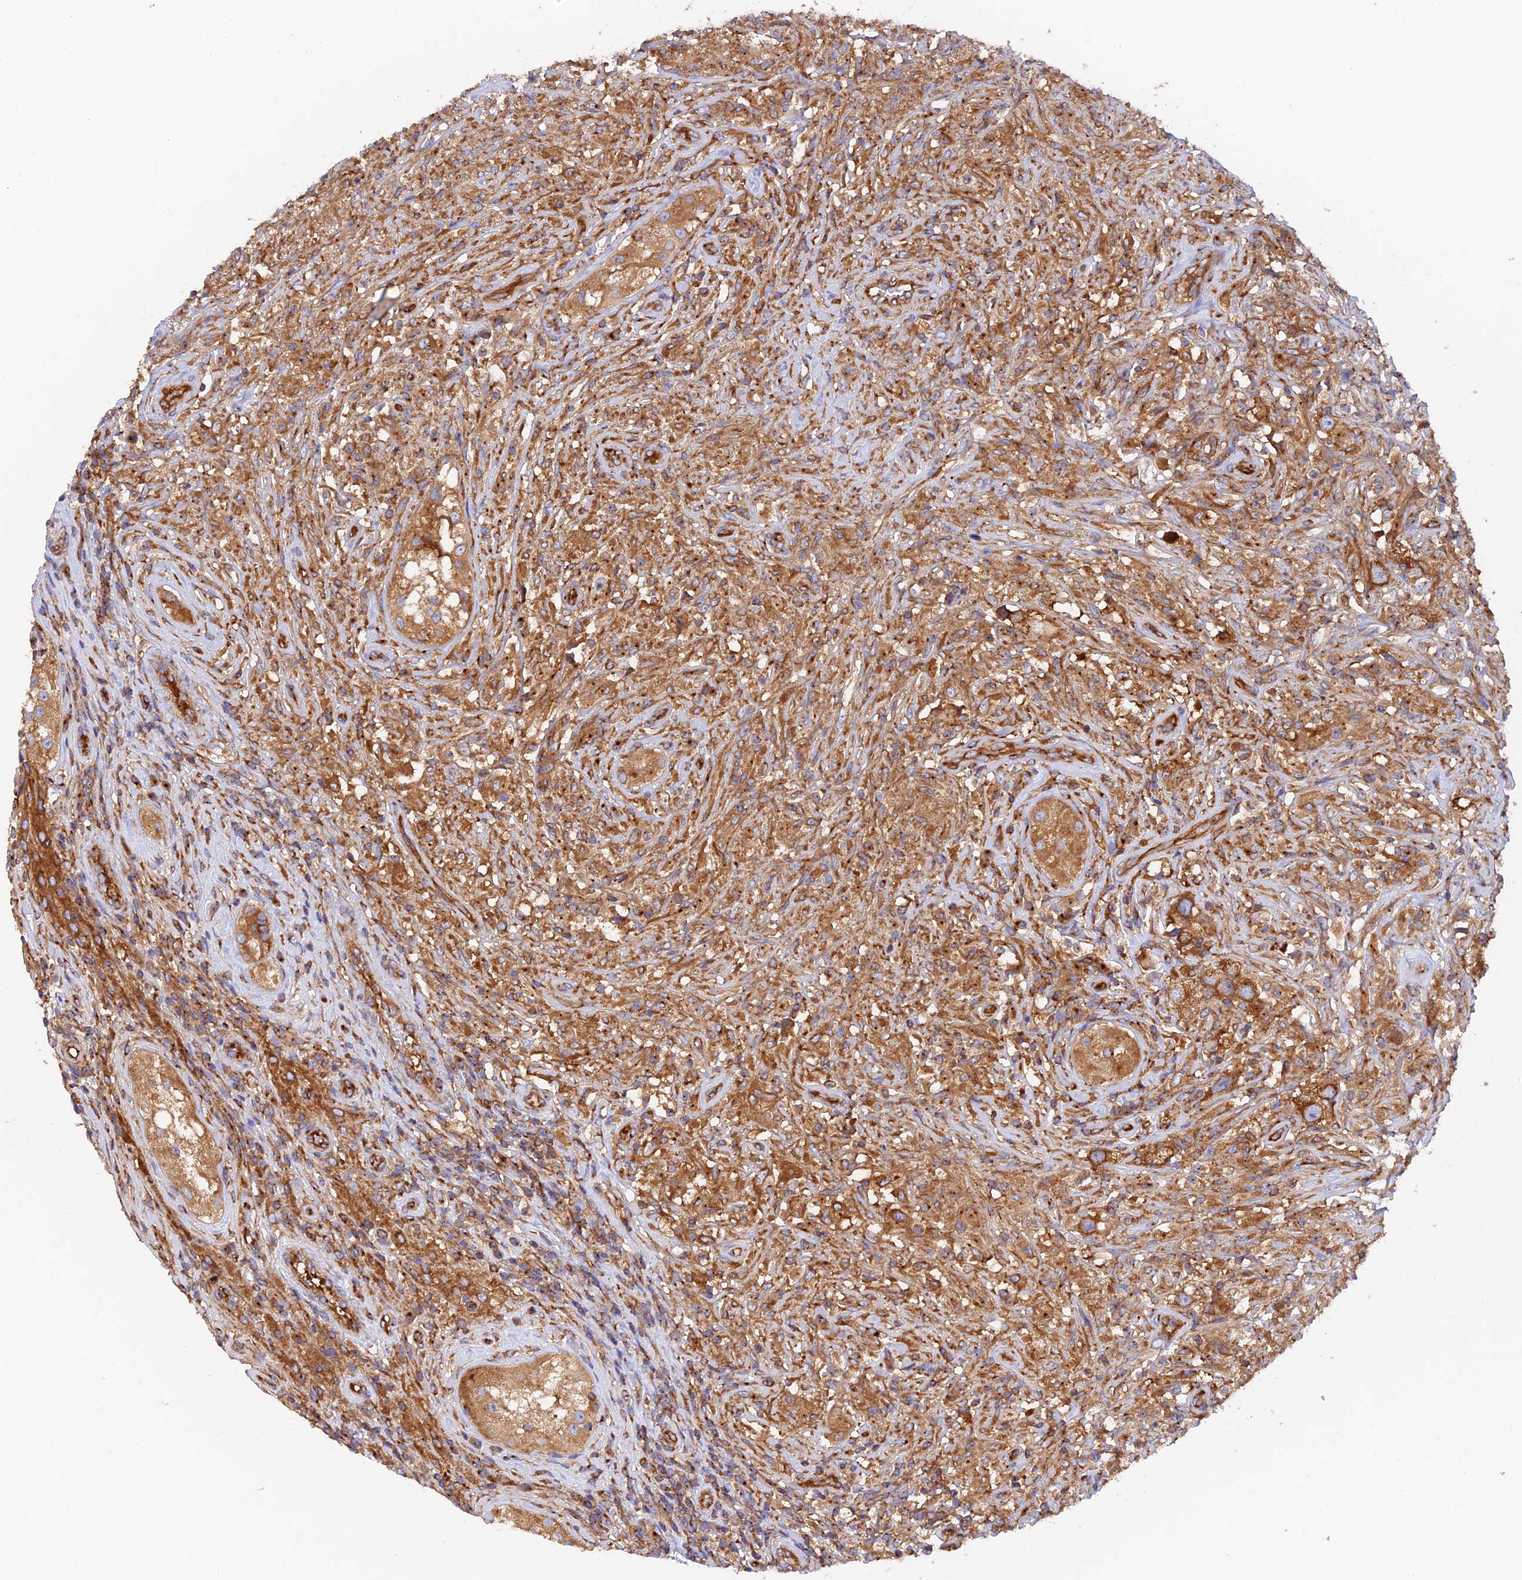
{"staining": {"intensity": "strong", "quantity": ">75%", "location": "cytoplasmic/membranous"}, "tissue": "testis cancer", "cell_type": "Tumor cells", "image_type": "cancer", "snomed": [{"axis": "morphology", "description": "Seminoma, NOS"}, {"axis": "topography", "description": "Testis"}], "caption": "IHC of human testis seminoma displays high levels of strong cytoplasmic/membranous expression in approximately >75% of tumor cells.", "gene": "DCTN2", "patient": {"sex": "male", "age": 49}}